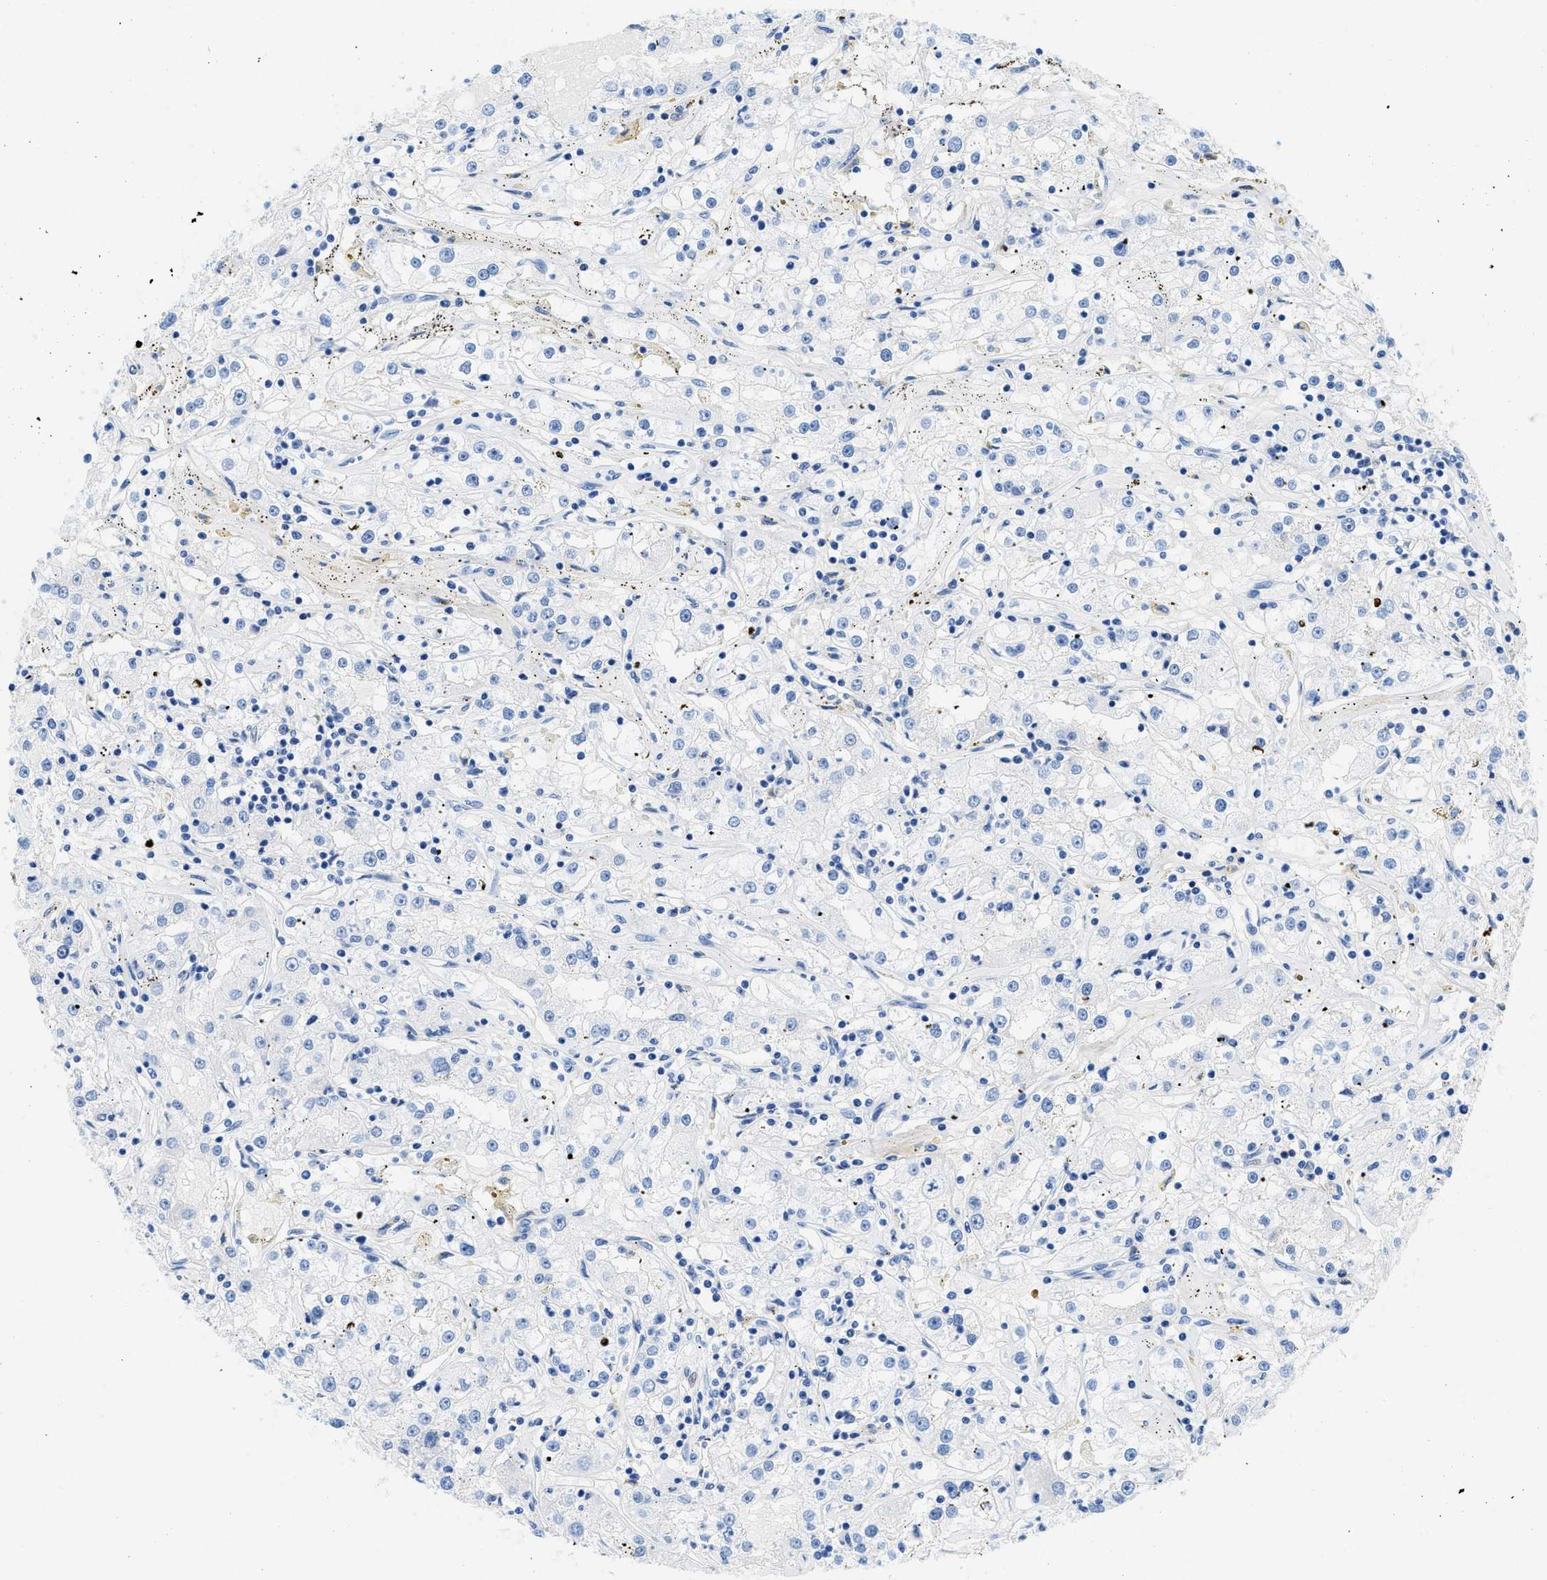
{"staining": {"intensity": "negative", "quantity": "none", "location": "none"}, "tissue": "renal cancer", "cell_type": "Tumor cells", "image_type": "cancer", "snomed": [{"axis": "morphology", "description": "Adenocarcinoma, NOS"}, {"axis": "topography", "description": "Kidney"}], "caption": "IHC photomicrograph of neoplastic tissue: human renal adenocarcinoma stained with DAB shows no significant protein staining in tumor cells. The staining was performed using DAB (3,3'-diaminobenzidine) to visualize the protein expression in brown, while the nuclei were stained in blue with hematoxylin (Magnification: 20x).", "gene": "COL3A1", "patient": {"sex": "male", "age": 56}}